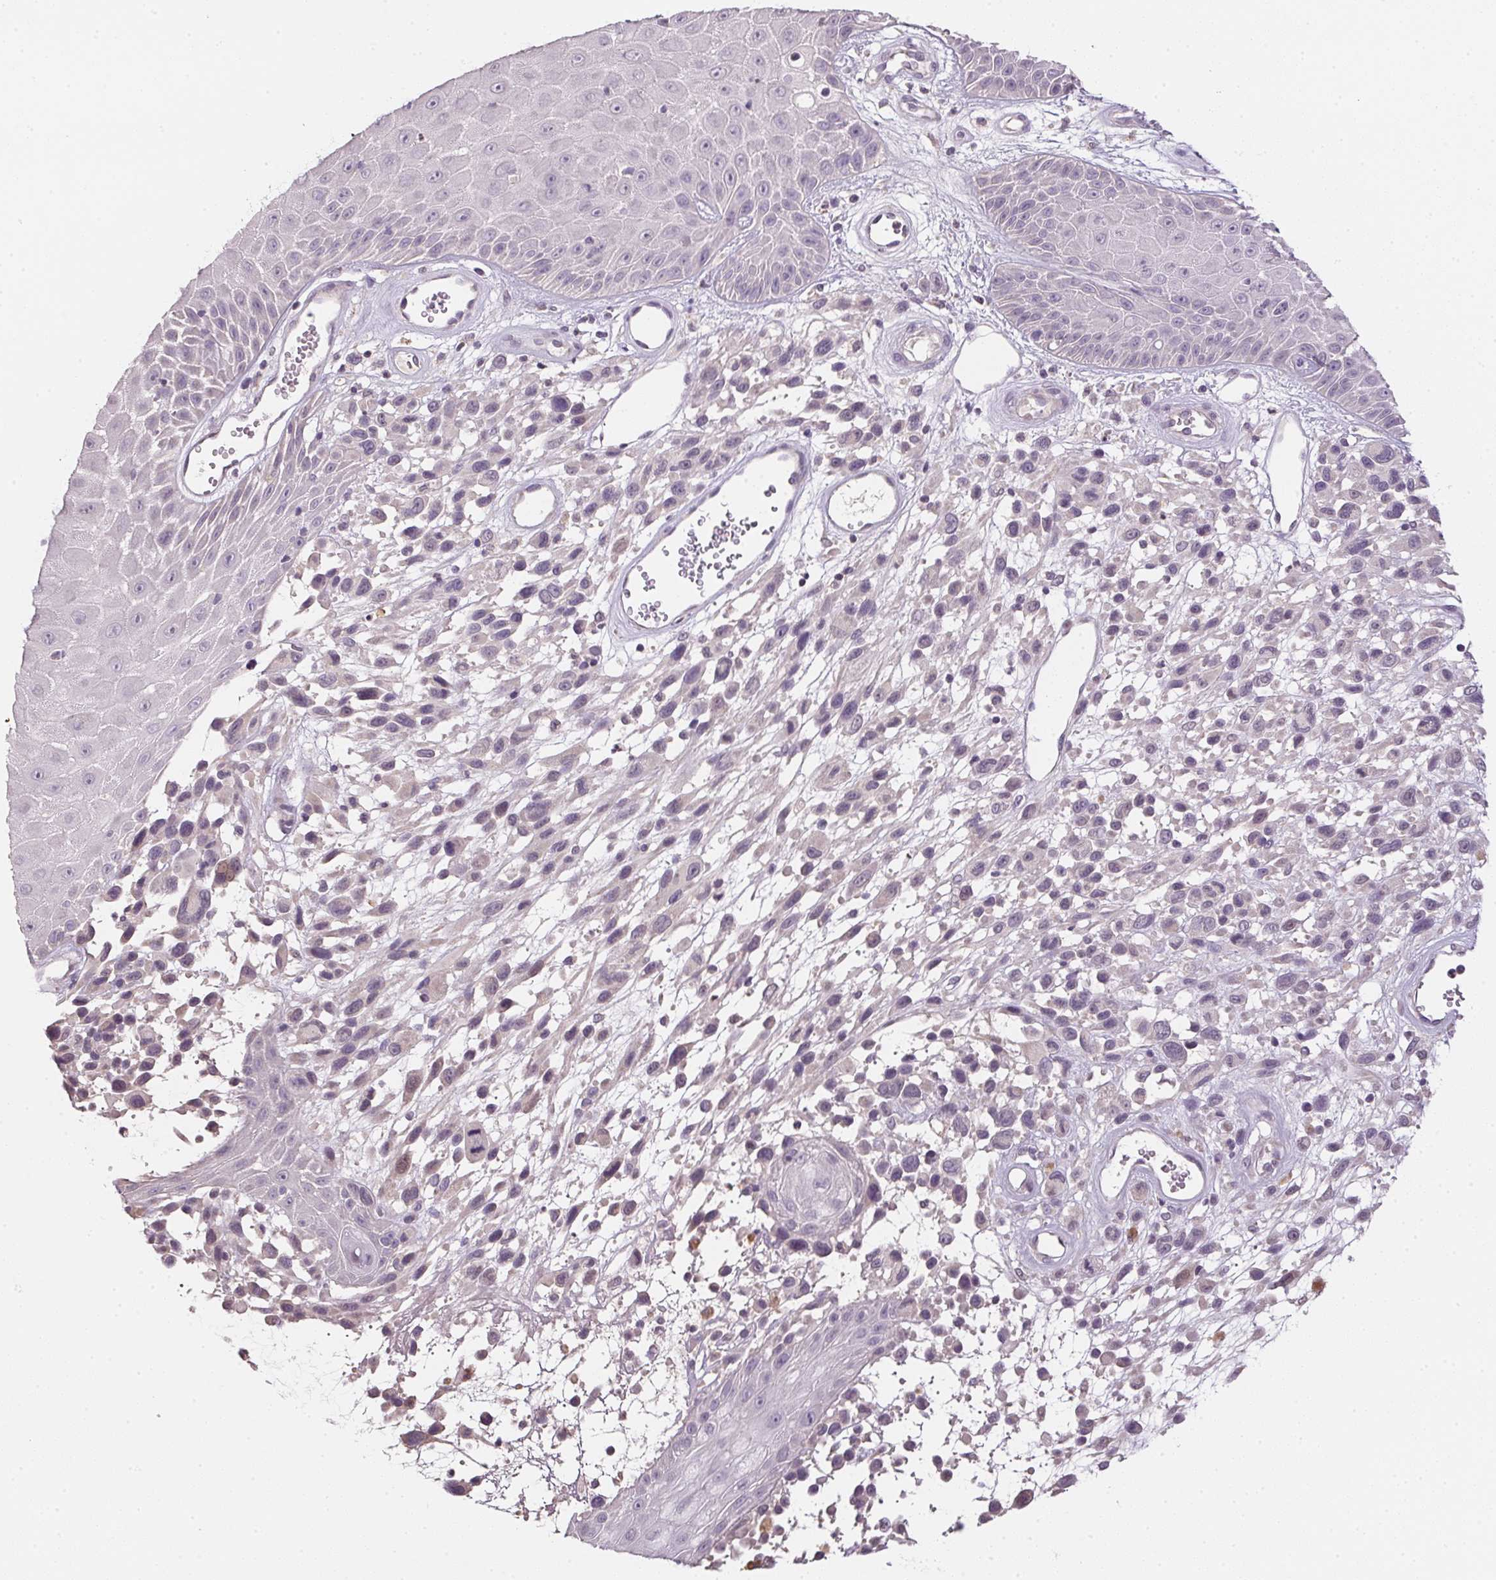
{"staining": {"intensity": "negative", "quantity": "none", "location": "none"}, "tissue": "melanoma", "cell_type": "Tumor cells", "image_type": "cancer", "snomed": [{"axis": "morphology", "description": "Malignant melanoma, NOS"}, {"axis": "topography", "description": "Skin"}], "caption": "Immunohistochemistry (IHC) micrograph of malignant melanoma stained for a protein (brown), which reveals no expression in tumor cells. (Brightfield microscopy of DAB IHC at high magnification).", "gene": "ALDH8A1", "patient": {"sex": "male", "age": 68}}